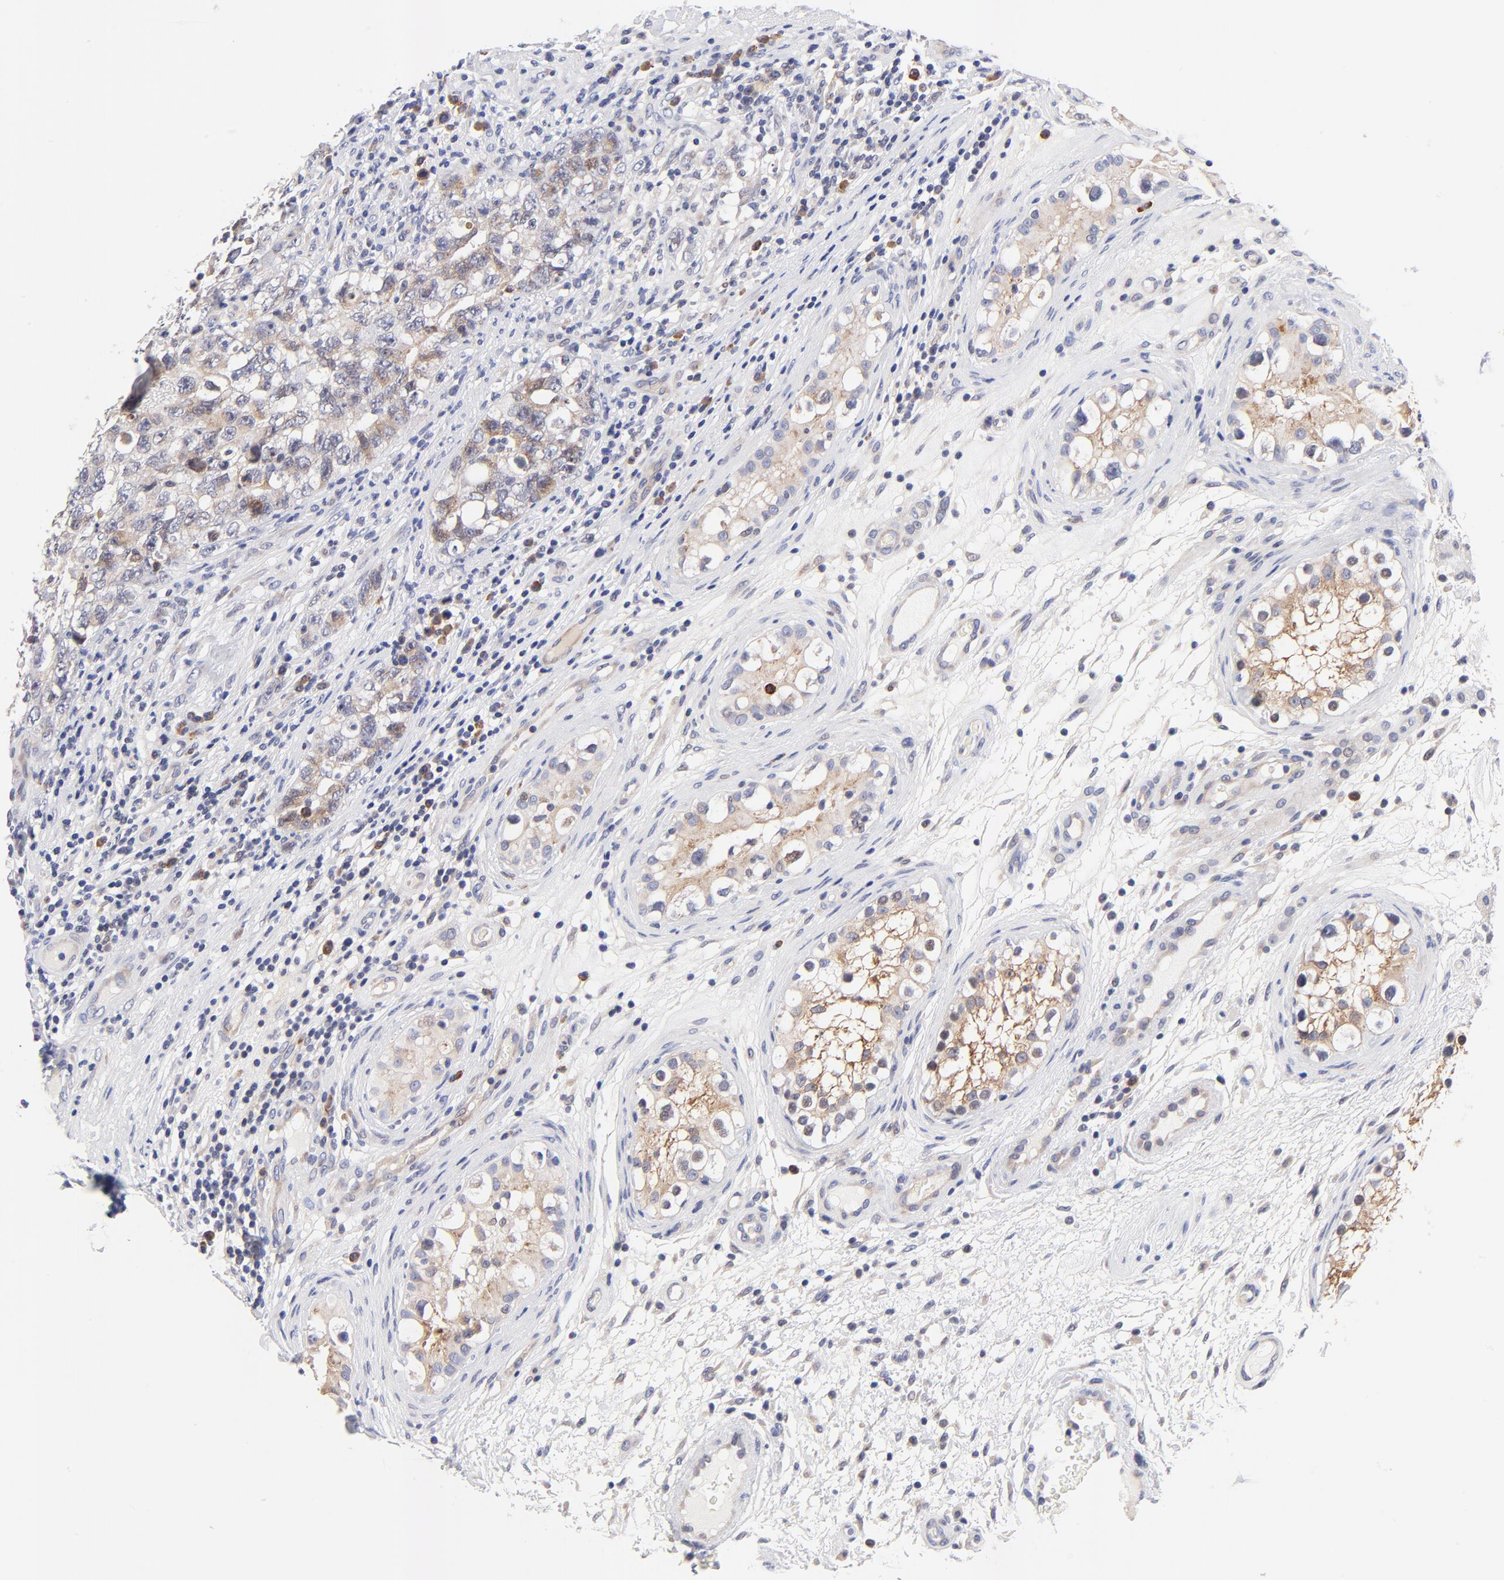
{"staining": {"intensity": "moderate", "quantity": "25%-75%", "location": "cytoplasmic/membranous"}, "tissue": "testis cancer", "cell_type": "Tumor cells", "image_type": "cancer", "snomed": [{"axis": "morphology", "description": "Carcinoma, Embryonal, NOS"}, {"axis": "topography", "description": "Testis"}], "caption": "A photomicrograph of human testis cancer (embryonal carcinoma) stained for a protein shows moderate cytoplasmic/membranous brown staining in tumor cells.", "gene": "AFF2", "patient": {"sex": "male", "age": 31}}